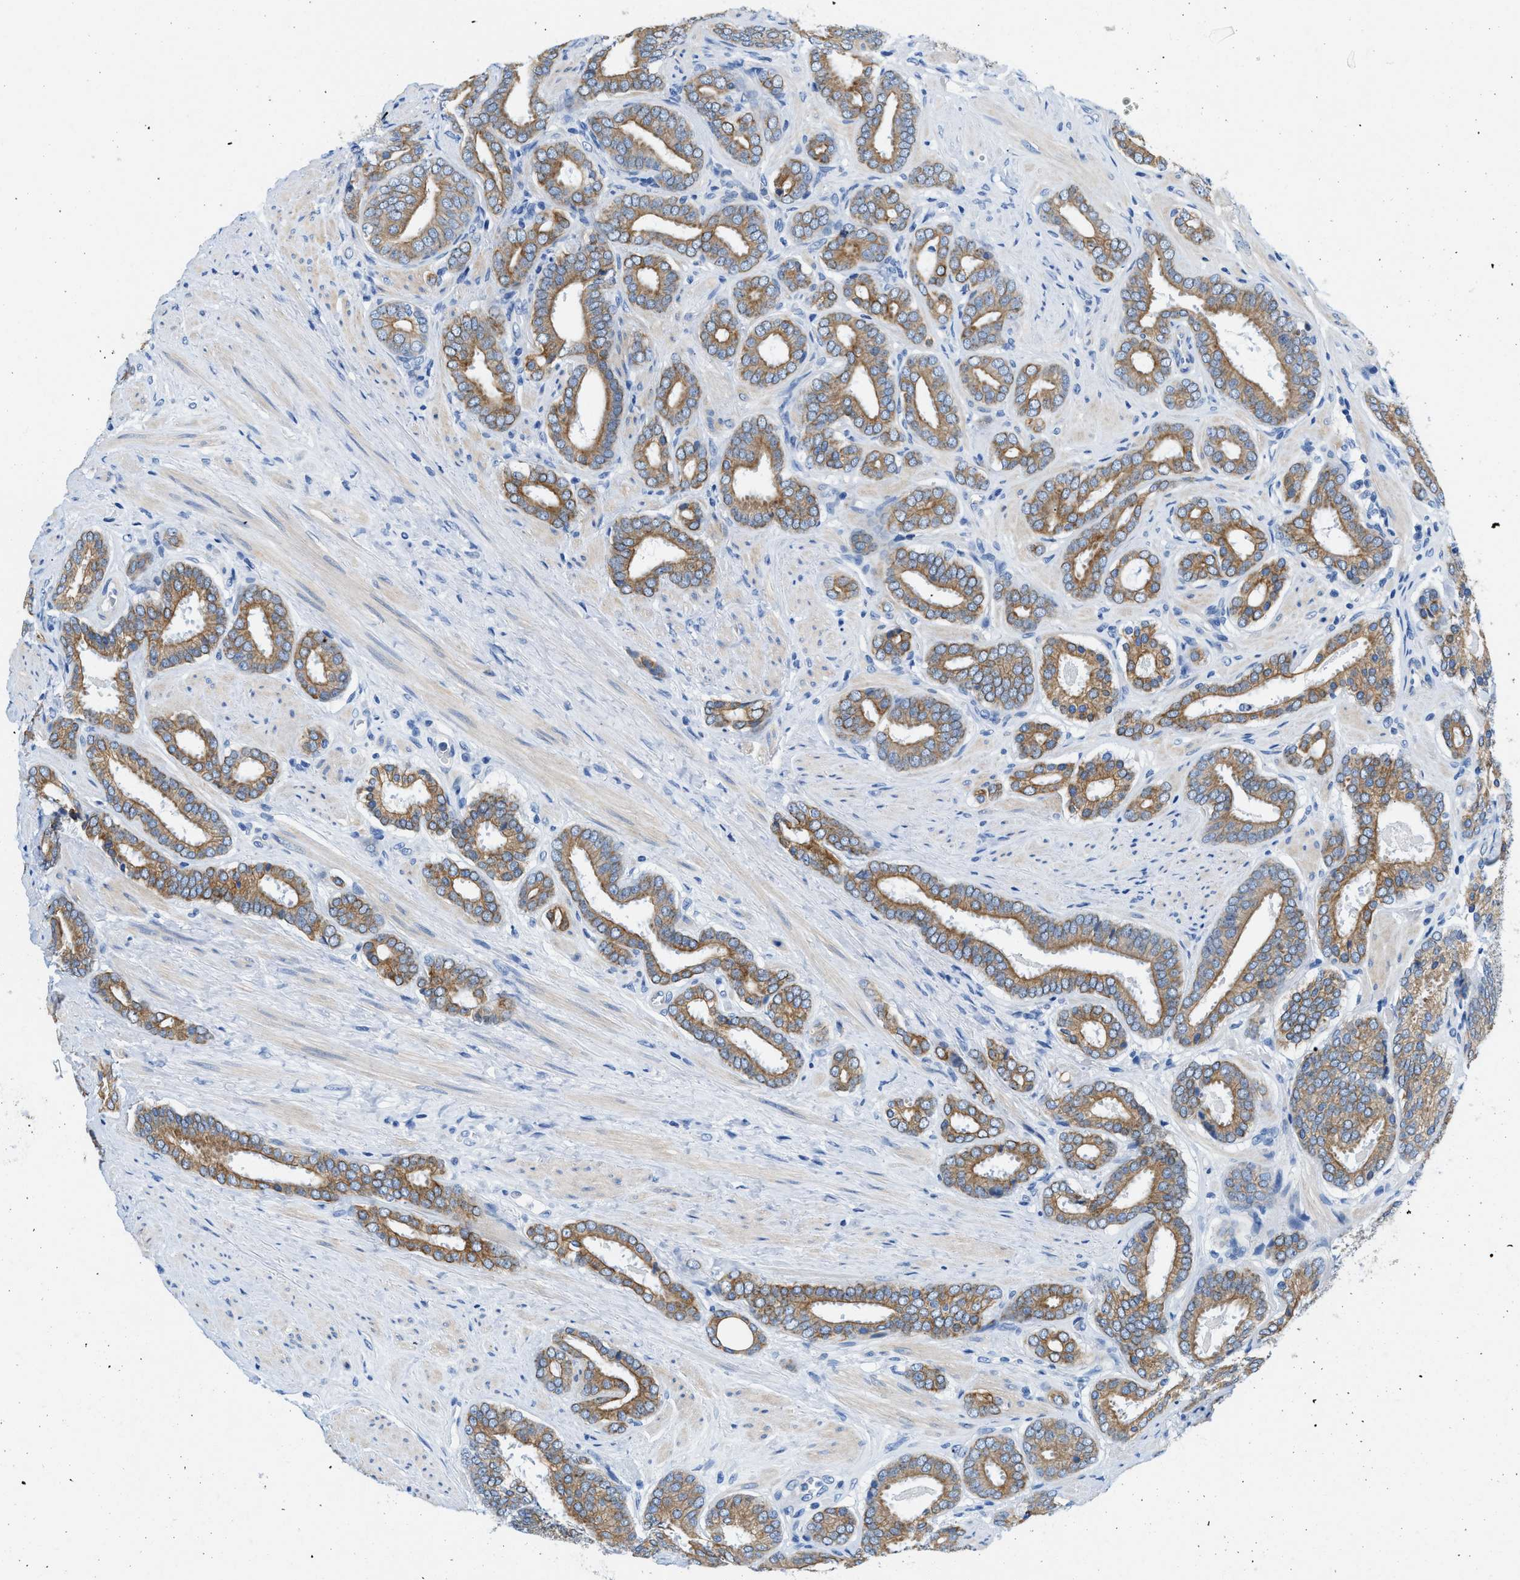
{"staining": {"intensity": "moderate", "quantity": ">75%", "location": "cytoplasmic/membranous"}, "tissue": "prostate cancer", "cell_type": "Tumor cells", "image_type": "cancer", "snomed": [{"axis": "morphology", "description": "Adenocarcinoma, Low grade"}, {"axis": "topography", "description": "Prostate"}], "caption": "Immunohistochemistry (DAB (3,3'-diaminobenzidine)) staining of prostate cancer (adenocarcinoma (low-grade)) displays moderate cytoplasmic/membranous protein staining in approximately >75% of tumor cells. The staining was performed using DAB (3,3'-diaminobenzidine) to visualize the protein expression in brown, while the nuclei were stained in blue with hematoxylin (Magnification: 20x).", "gene": "BPGM", "patient": {"sex": "male", "age": 69}}